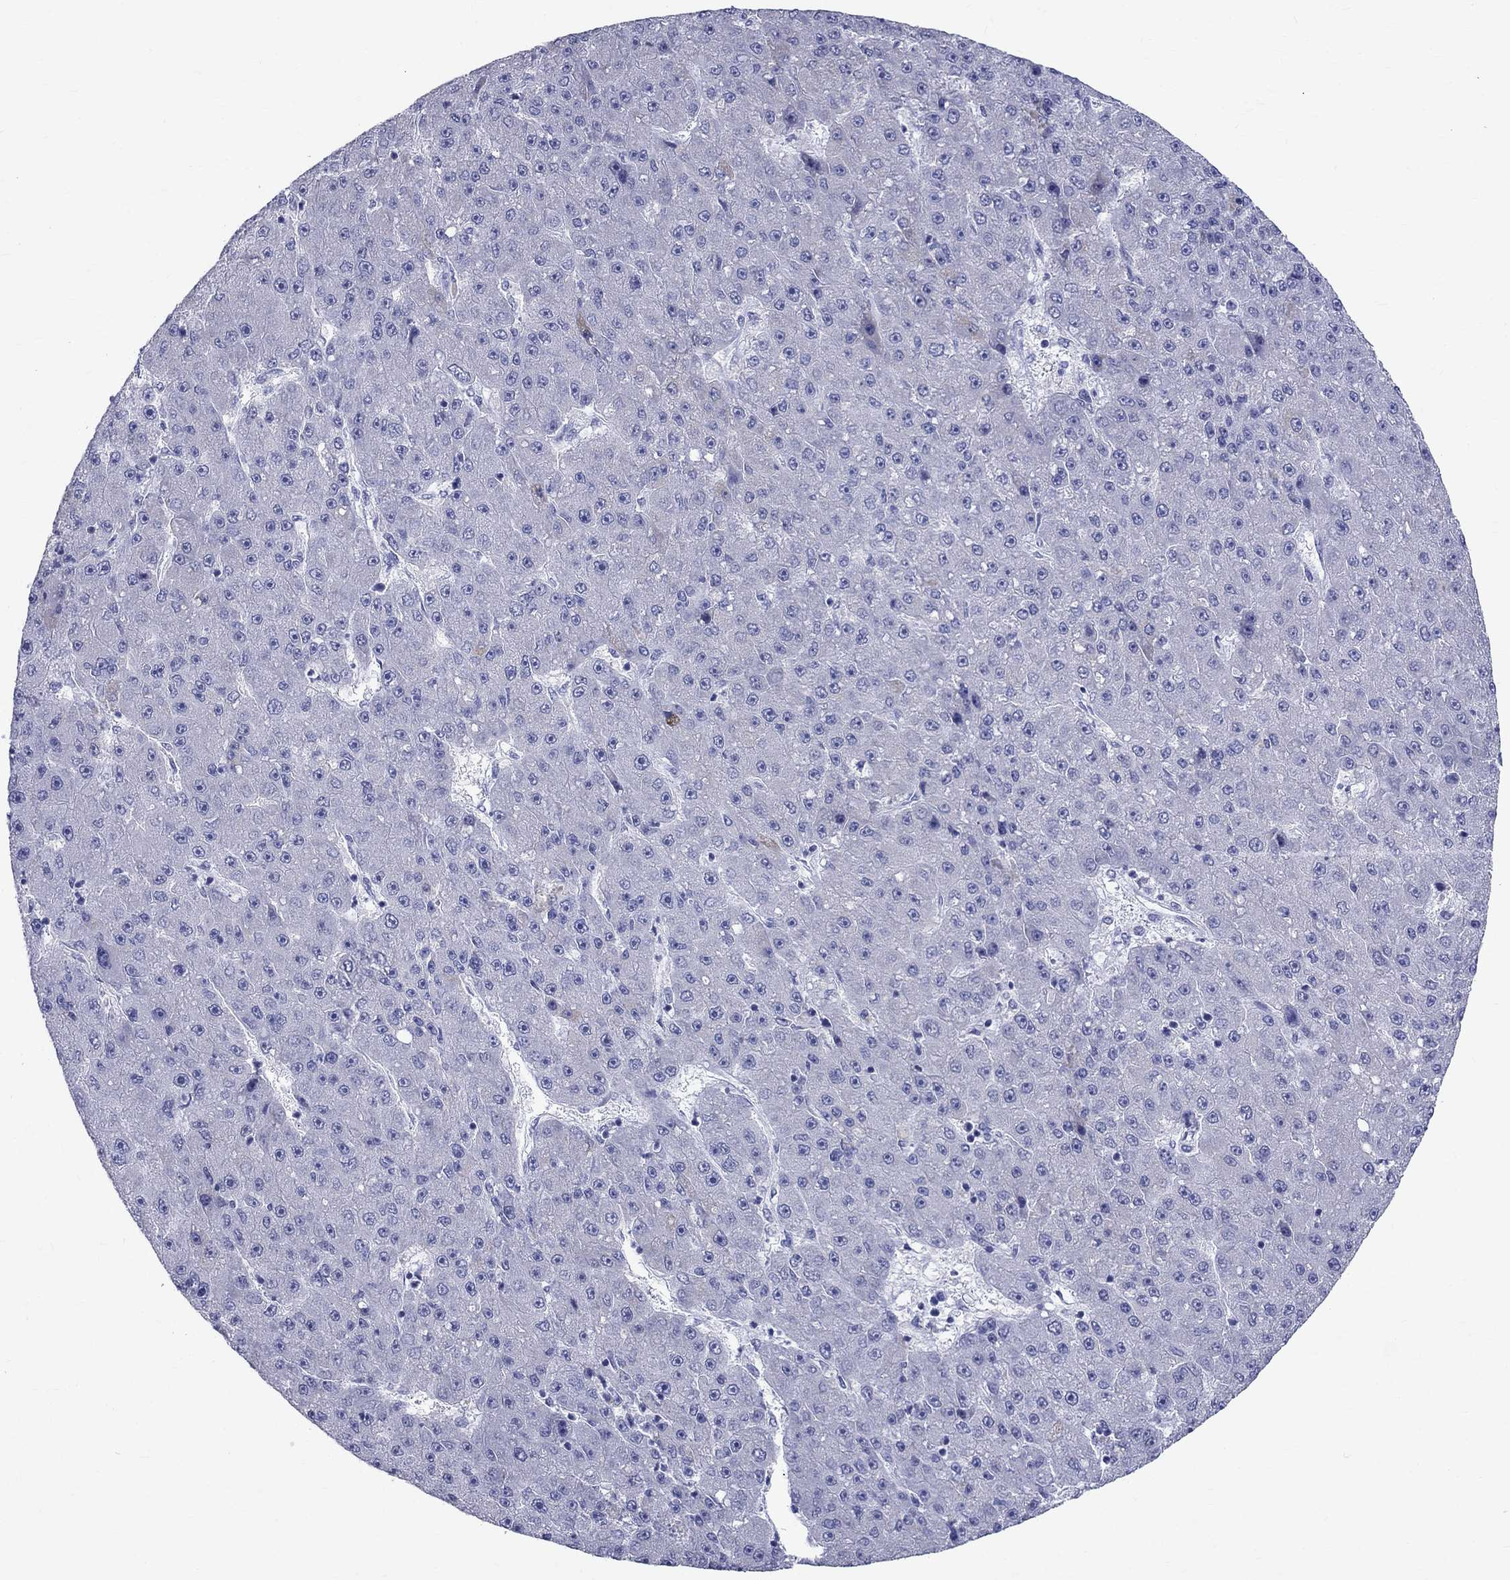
{"staining": {"intensity": "negative", "quantity": "none", "location": "none"}, "tissue": "liver cancer", "cell_type": "Tumor cells", "image_type": "cancer", "snomed": [{"axis": "morphology", "description": "Carcinoma, Hepatocellular, NOS"}, {"axis": "topography", "description": "Liver"}], "caption": "Immunohistochemistry (IHC) of liver cancer displays no expression in tumor cells.", "gene": "CEP43", "patient": {"sex": "male", "age": 67}}